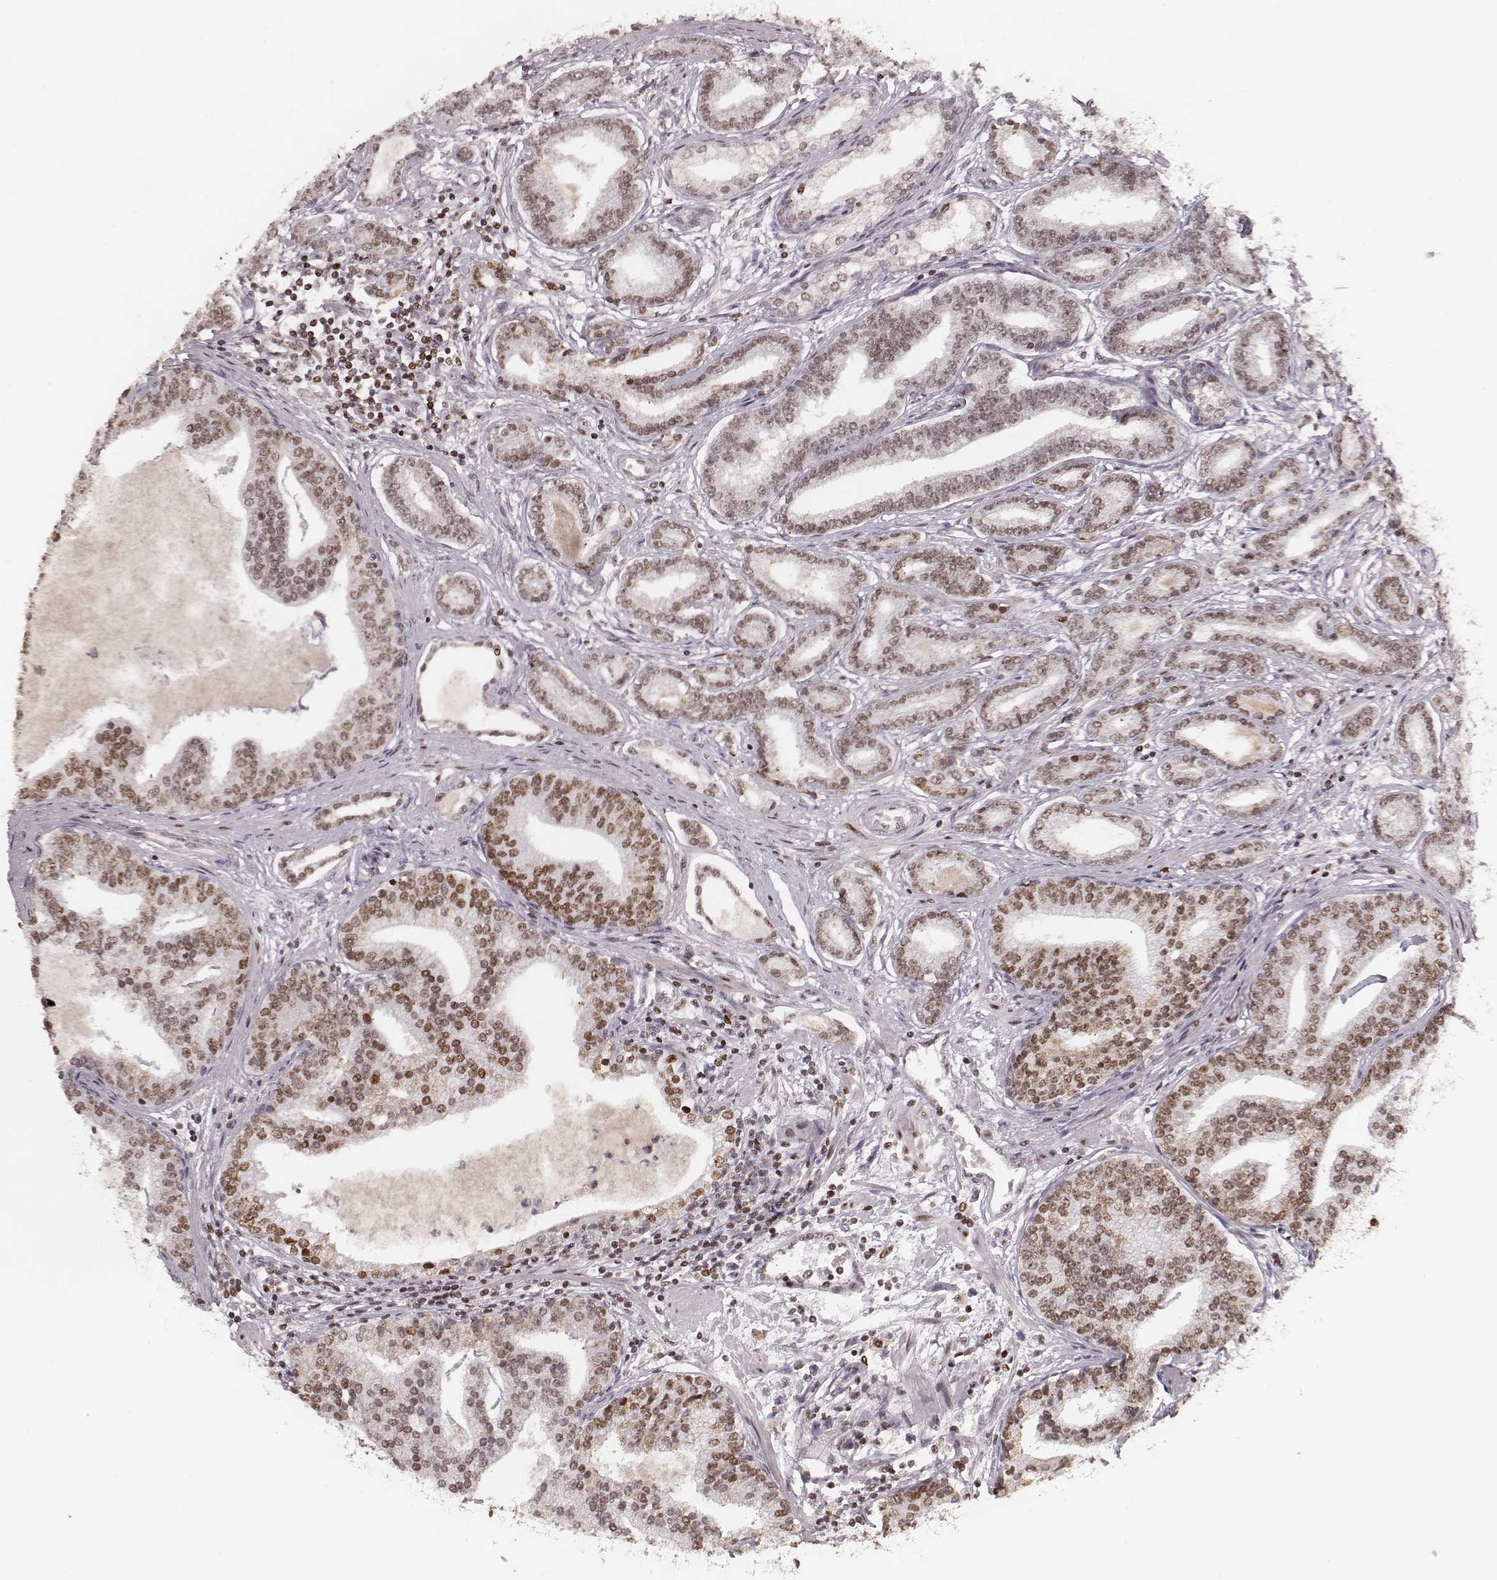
{"staining": {"intensity": "moderate", "quantity": ">75%", "location": "nuclear"}, "tissue": "prostate cancer", "cell_type": "Tumor cells", "image_type": "cancer", "snomed": [{"axis": "morphology", "description": "Adenocarcinoma, NOS"}, {"axis": "topography", "description": "Prostate"}], "caption": "This micrograph reveals prostate cancer stained with immunohistochemistry to label a protein in brown. The nuclear of tumor cells show moderate positivity for the protein. Nuclei are counter-stained blue.", "gene": "PARP1", "patient": {"sex": "male", "age": 64}}